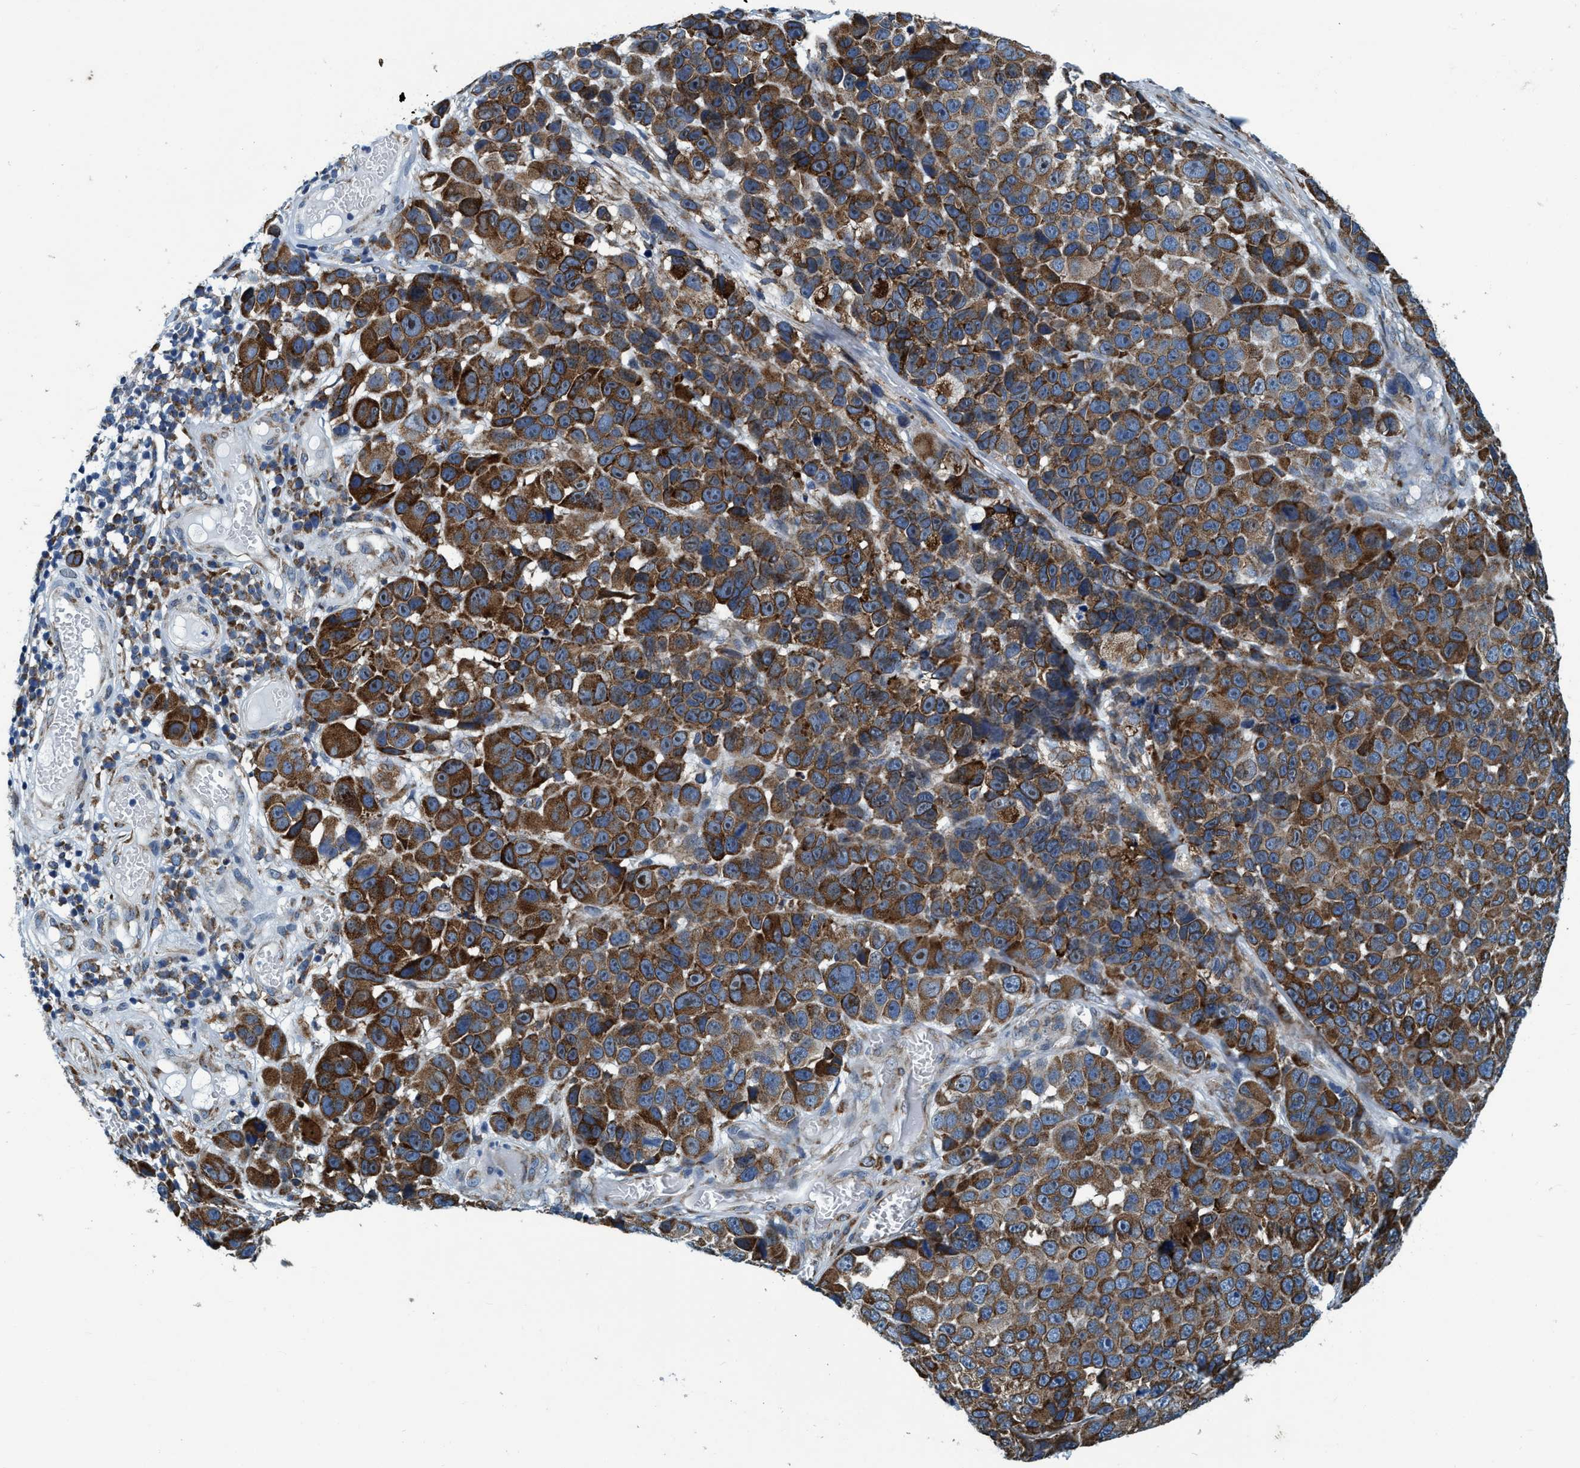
{"staining": {"intensity": "strong", "quantity": ">75%", "location": "cytoplasmic/membranous"}, "tissue": "melanoma", "cell_type": "Tumor cells", "image_type": "cancer", "snomed": [{"axis": "morphology", "description": "Malignant melanoma, NOS"}, {"axis": "topography", "description": "Skin"}], "caption": "Brown immunohistochemical staining in melanoma demonstrates strong cytoplasmic/membranous expression in about >75% of tumor cells.", "gene": "ARMC9", "patient": {"sex": "male", "age": 53}}